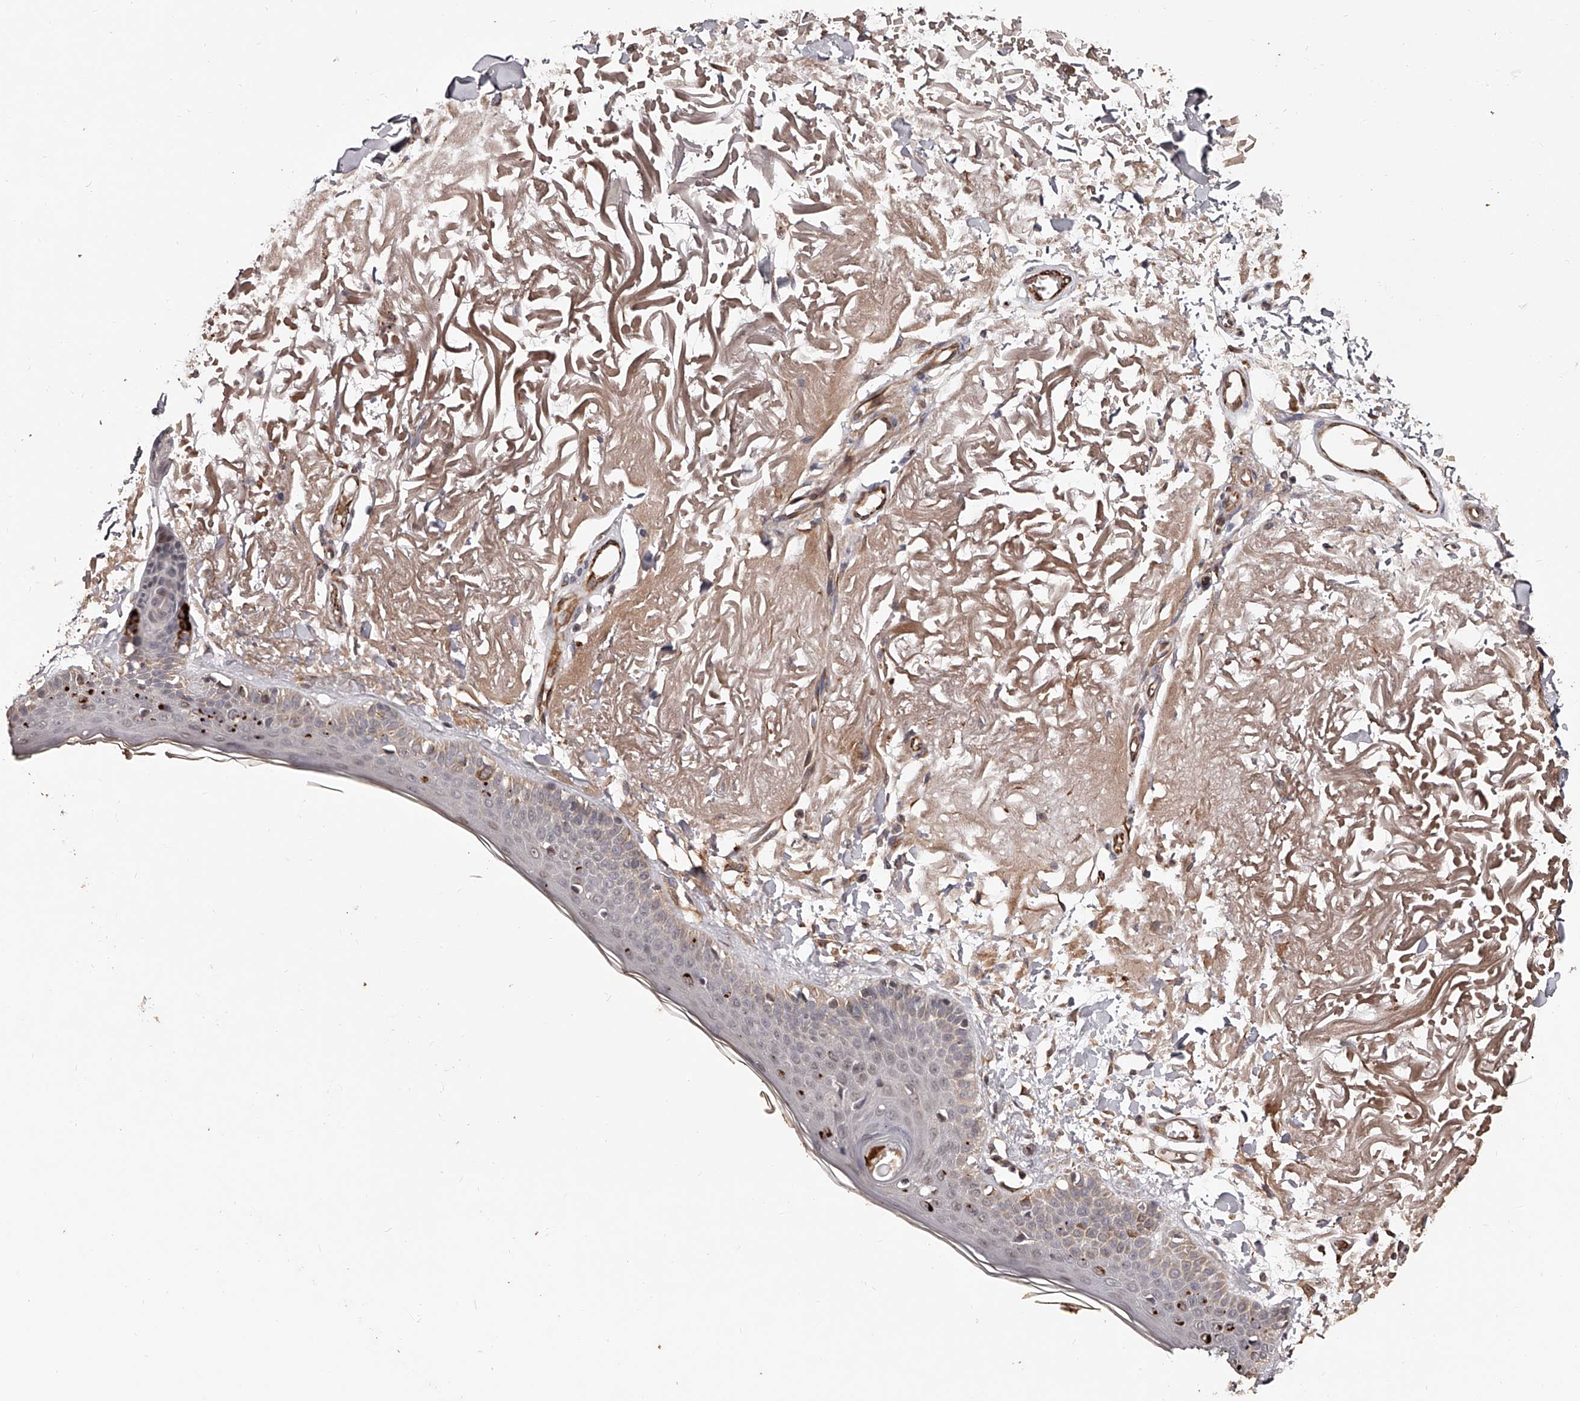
{"staining": {"intensity": "moderate", "quantity": ">75%", "location": "cytoplasmic/membranous"}, "tissue": "skin", "cell_type": "Fibroblasts", "image_type": "normal", "snomed": [{"axis": "morphology", "description": "Normal tissue, NOS"}, {"axis": "topography", "description": "Skin"}, {"axis": "topography", "description": "Skeletal muscle"}], "caption": "Unremarkable skin reveals moderate cytoplasmic/membranous positivity in approximately >75% of fibroblasts, visualized by immunohistochemistry.", "gene": "URGCP", "patient": {"sex": "male", "age": 83}}